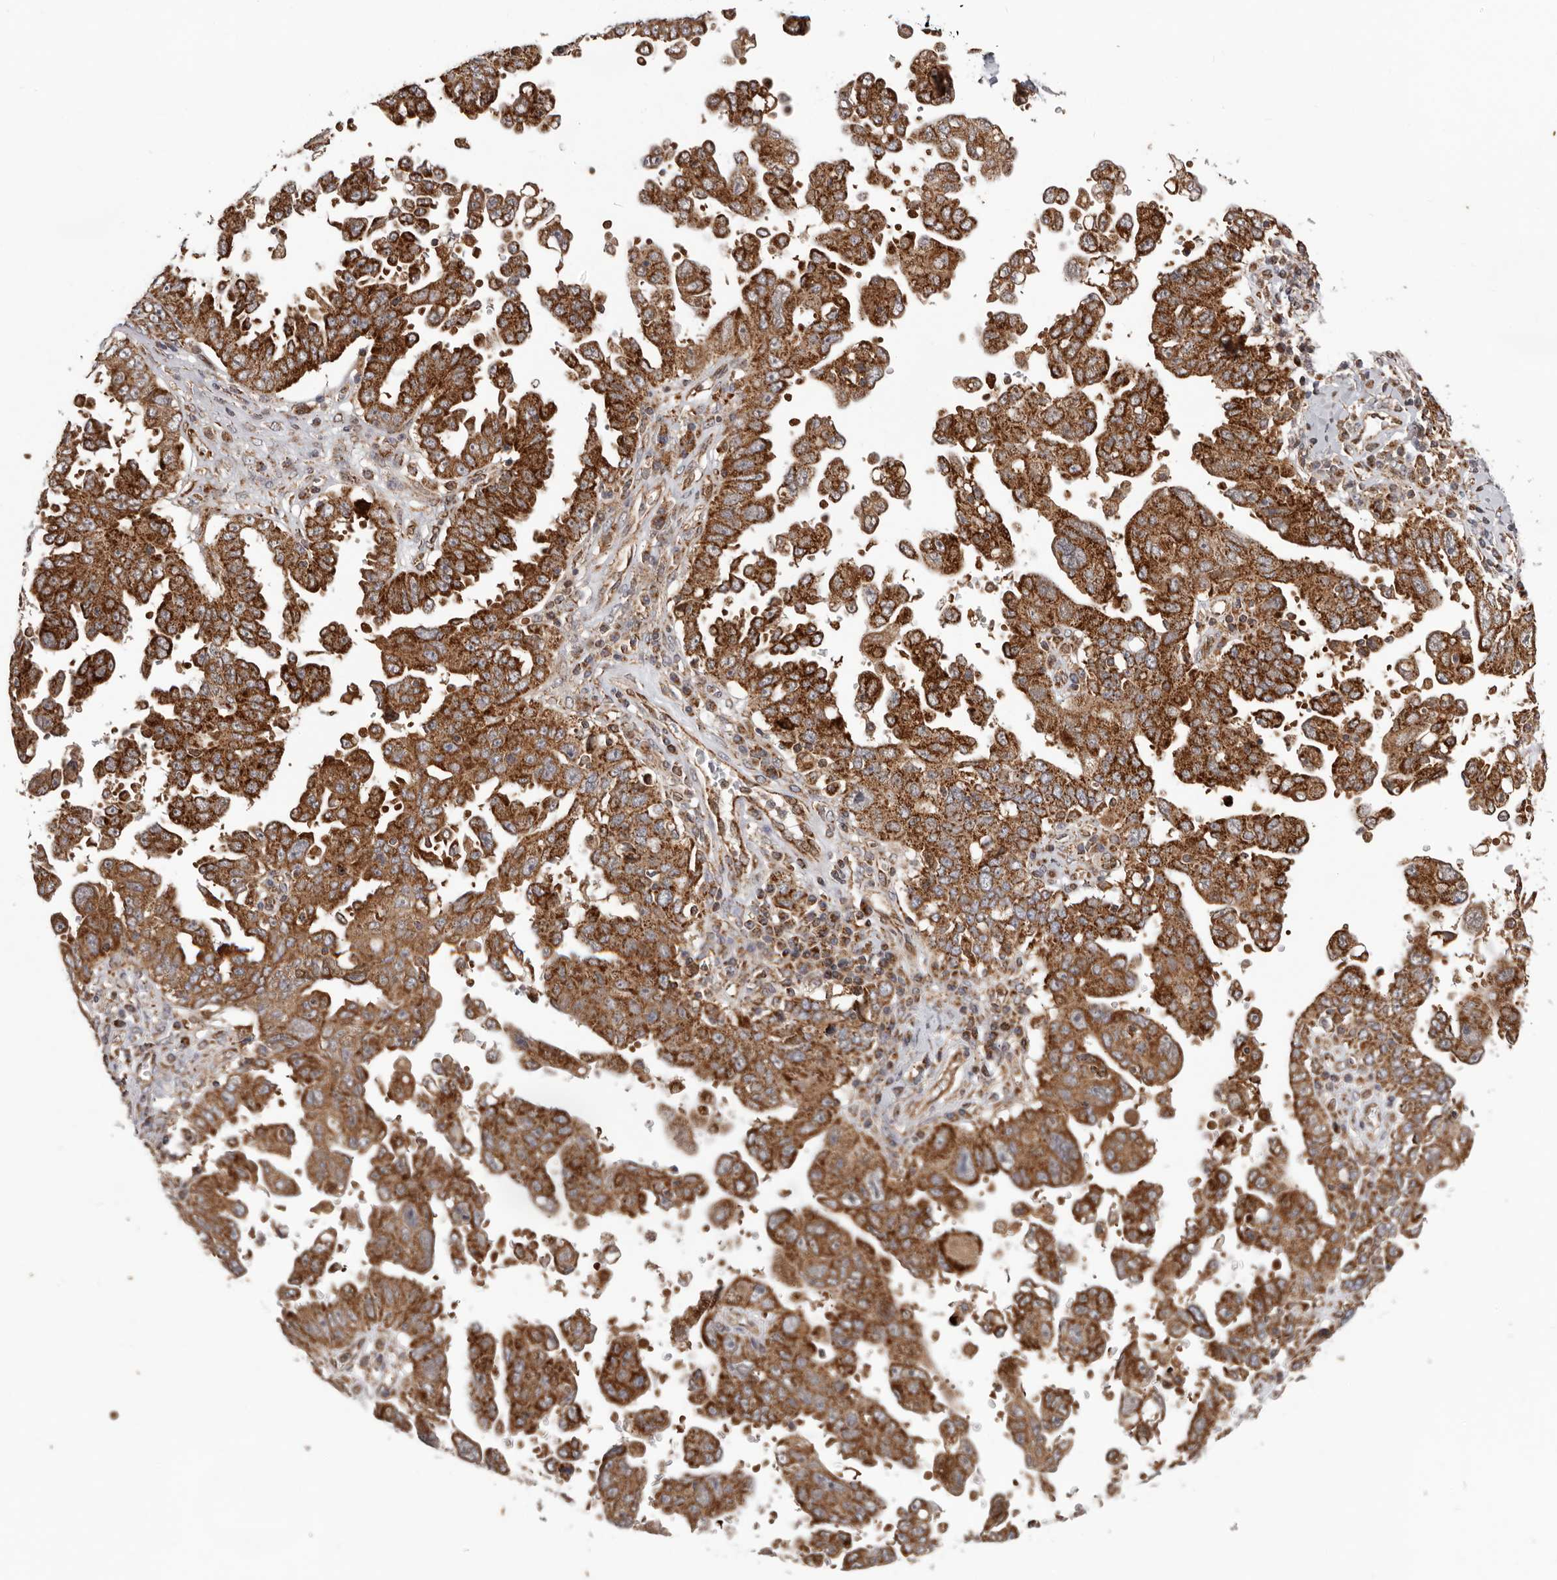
{"staining": {"intensity": "strong", "quantity": ">75%", "location": "cytoplasmic/membranous"}, "tissue": "ovarian cancer", "cell_type": "Tumor cells", "image_type": "cancer", "snomed": [{"axis": "morphology", "description": "Carcinoma, endometroid"}, {"axis": "topography", "description": "Ovary"}], "caption": "Immunohistochemical staining of endometroid carcinoma (ovarian) displays high levels of strong cytoplasmic/membranous protein staining in approximately >75% of tumor cells.", "gene": "MRPS10", "patient": {"sex": "female", "age": 62}}